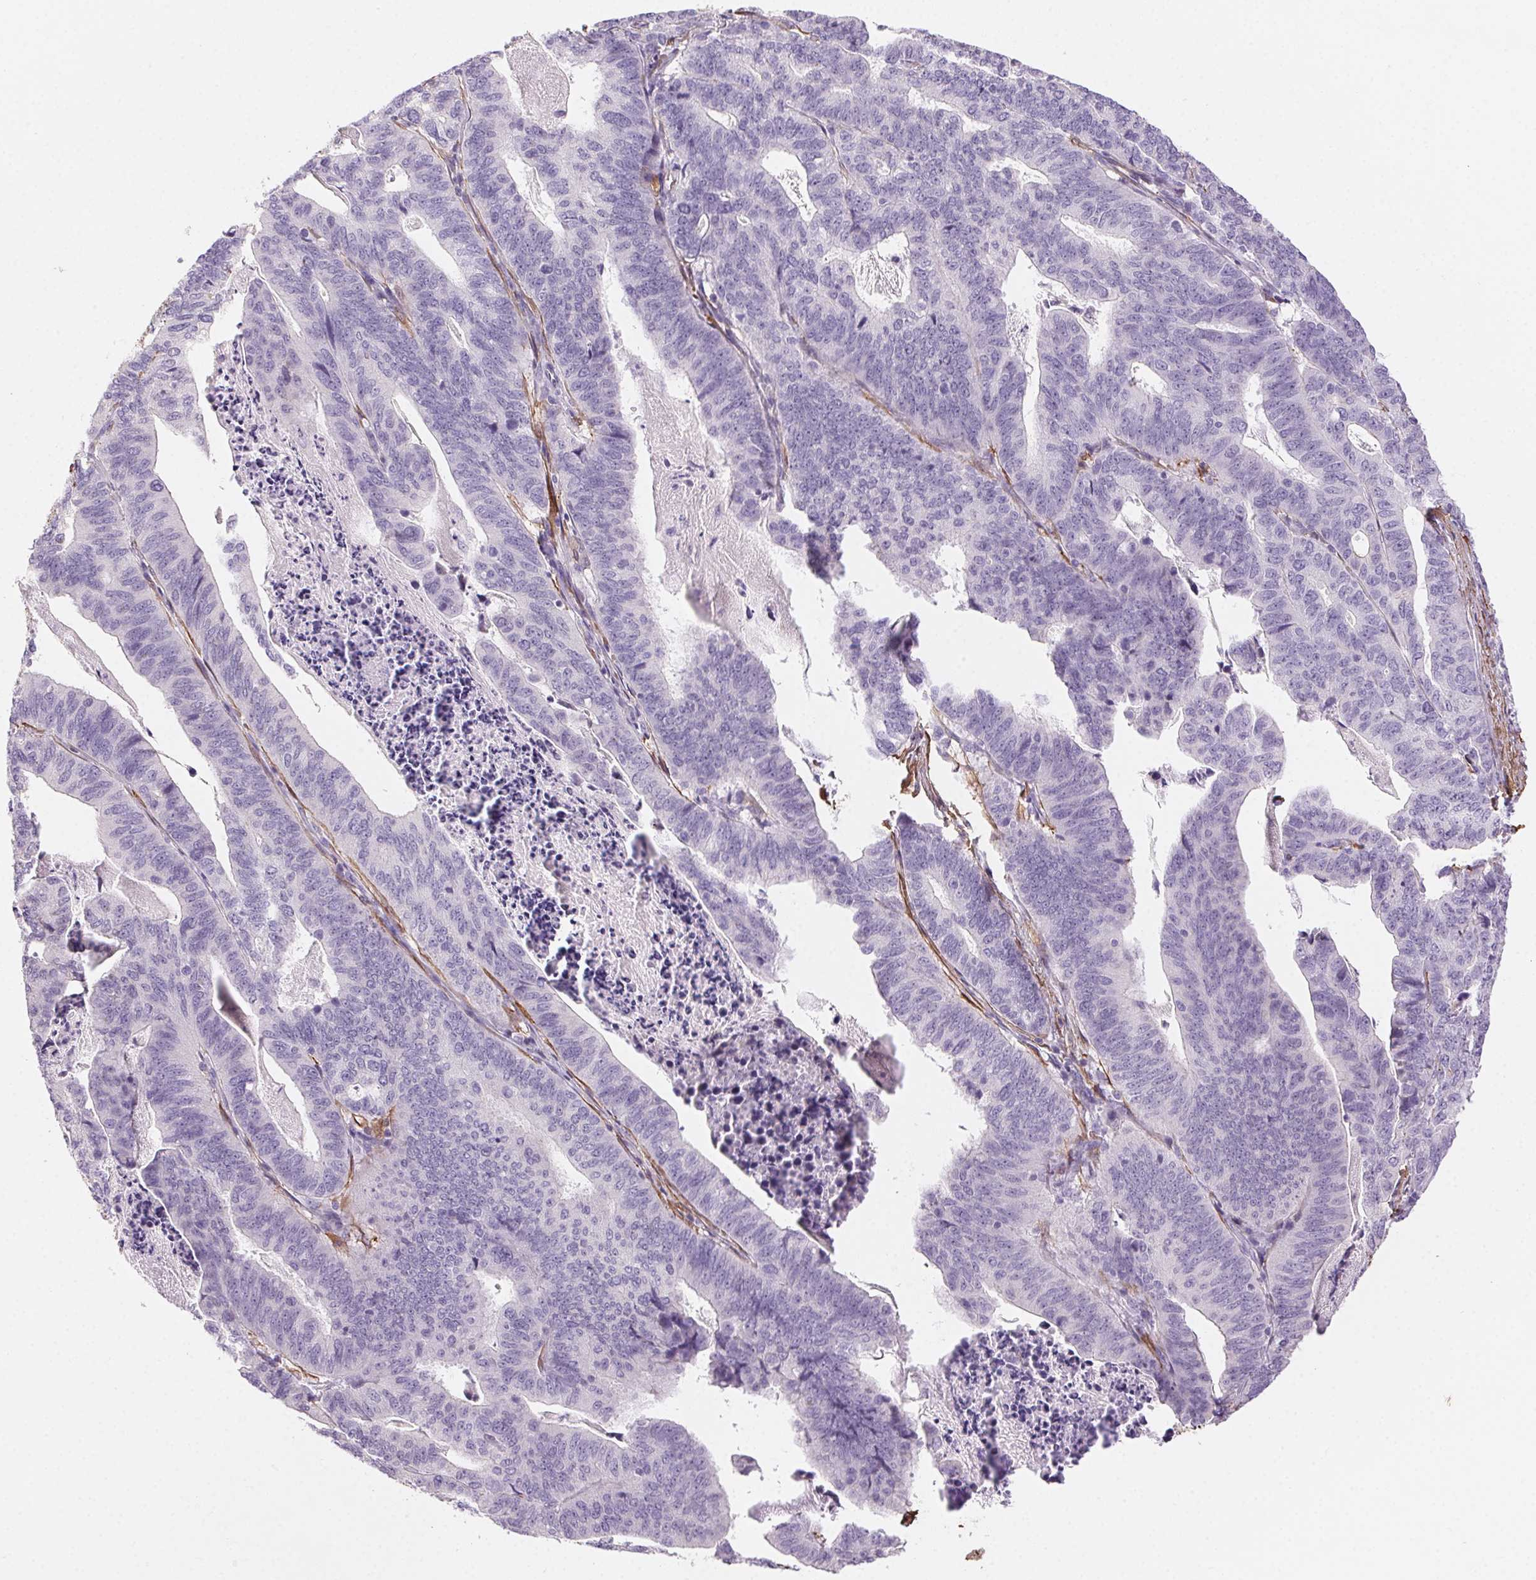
{"staining": {"intensity": "negative", "quantity": "none", "location": "none"}, "tissue": "stomach cancer", "cell_type": "Tumor cells", "image_type": "cancer", "snomed": [{"axis": "morphology", "description": "Adenocarcinoma, NOS"}, {"axis": "topography", "description": "Stomach, upper"}], "caption": "This micrograph is of stomach cancer (adenocarcinoma) stained with immunohistochemistry to label a protein in brown with the nuclei are counter-stained blue. There is no expression in tumor cells.", "gene": "GPX8", "patient": {"sex": "female", "age": 67}}